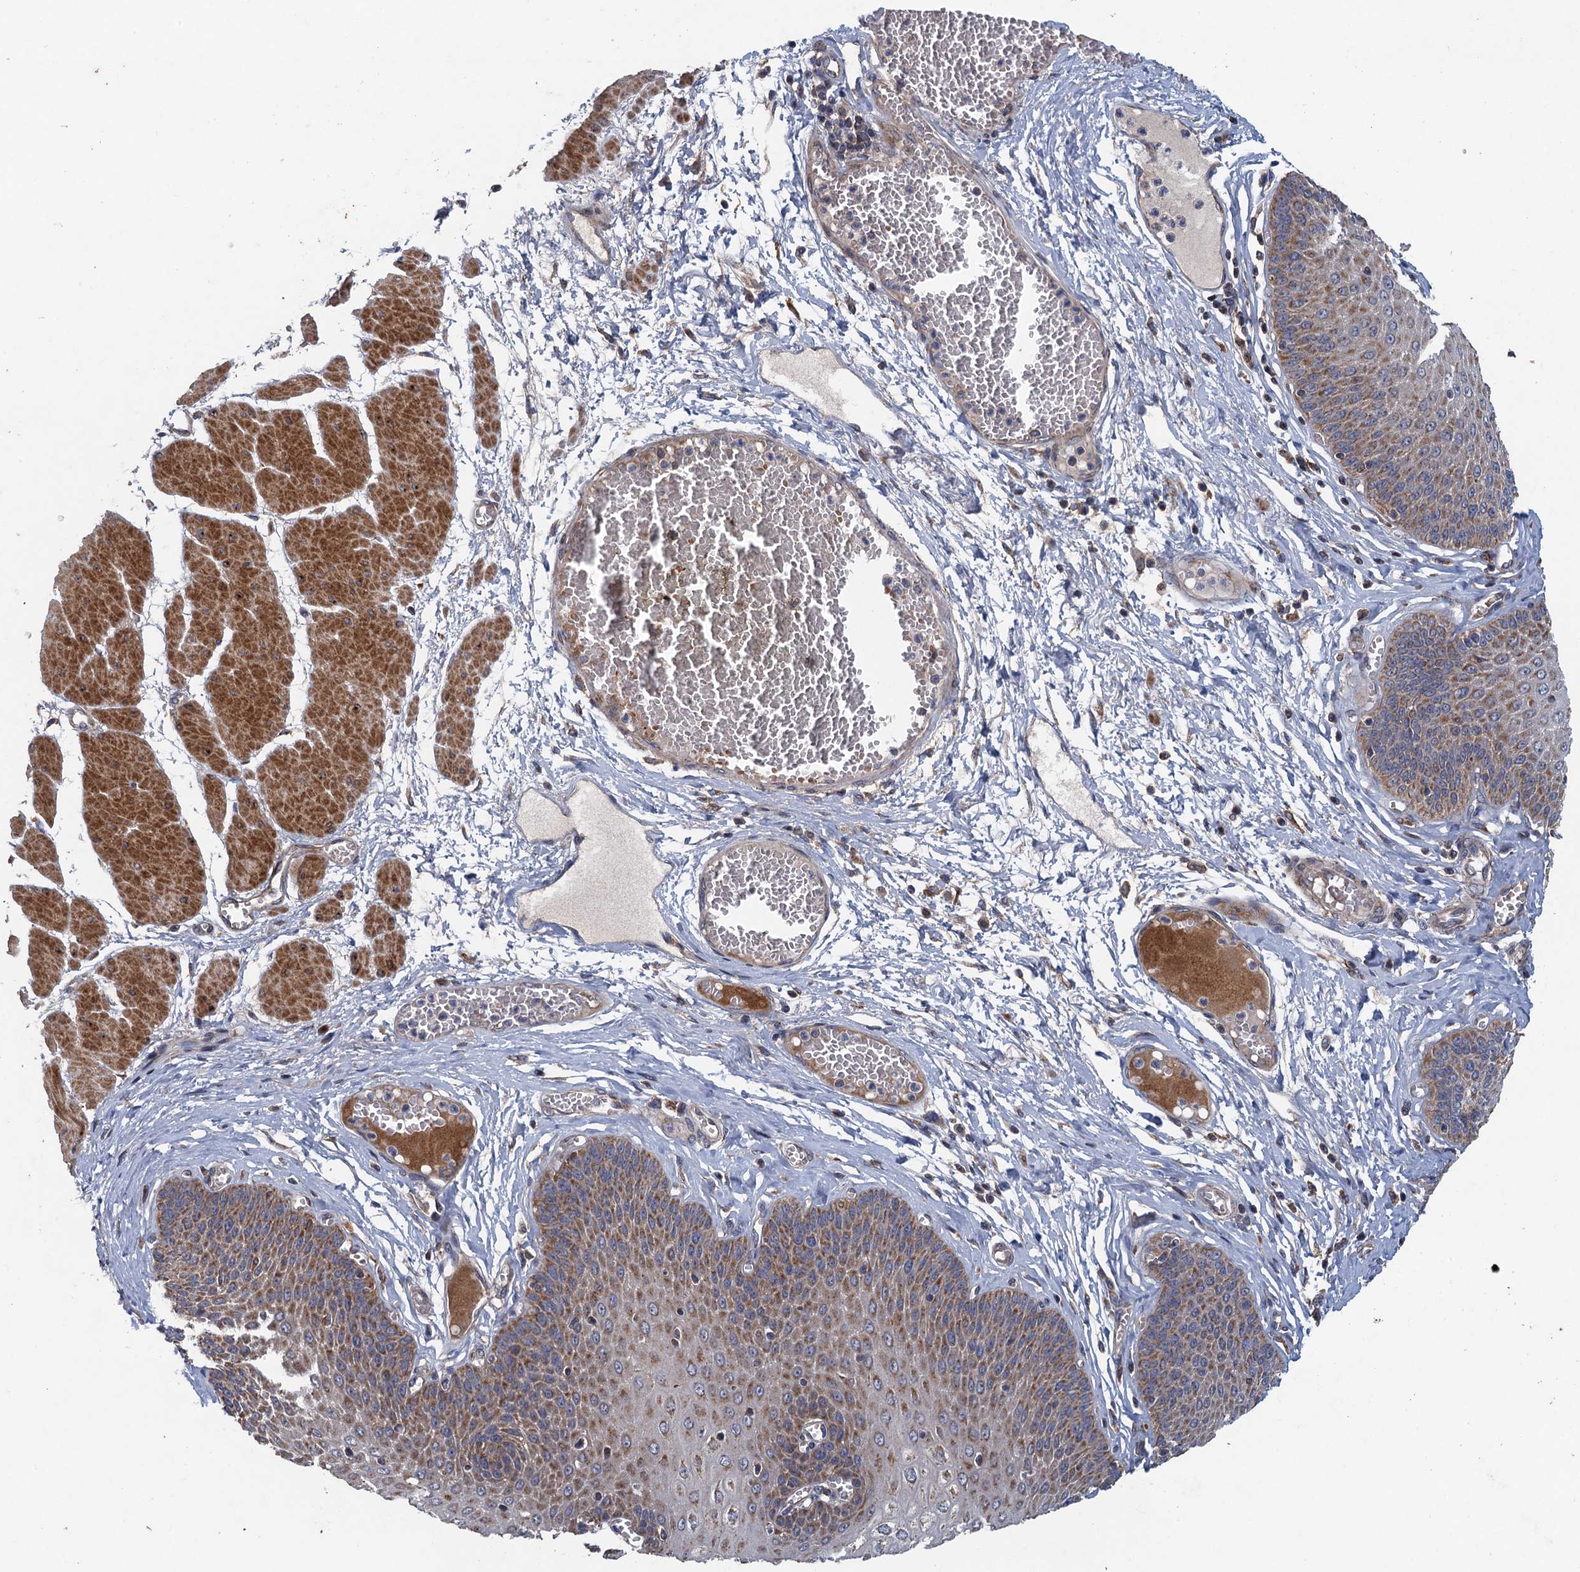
{"staining": {"intensity": "strong", "quantity": "25%-75%", "location": "cytoplasmic/membranous"}, "tissue": "esophagus", "cell_type": "Squamous epithelial cells", "image_type": "normal", "snomed": [{"axis": "morphology", "description": "Normal tissue, NOS"}, {"axis": "topography", "description": "Esophagus"}], "caption": "Immunohistochemistry histopathology image of benign esophagus: esophagus stained using IHC displays high levels of strong protein expression localized specifically in the cytoplasmic/membranous of squamous epithelial cells, appearing as a cytoplasmic/membranous brown color.", "gene": "BCS1L", "patient": {"sex": "male", "age": 60}}